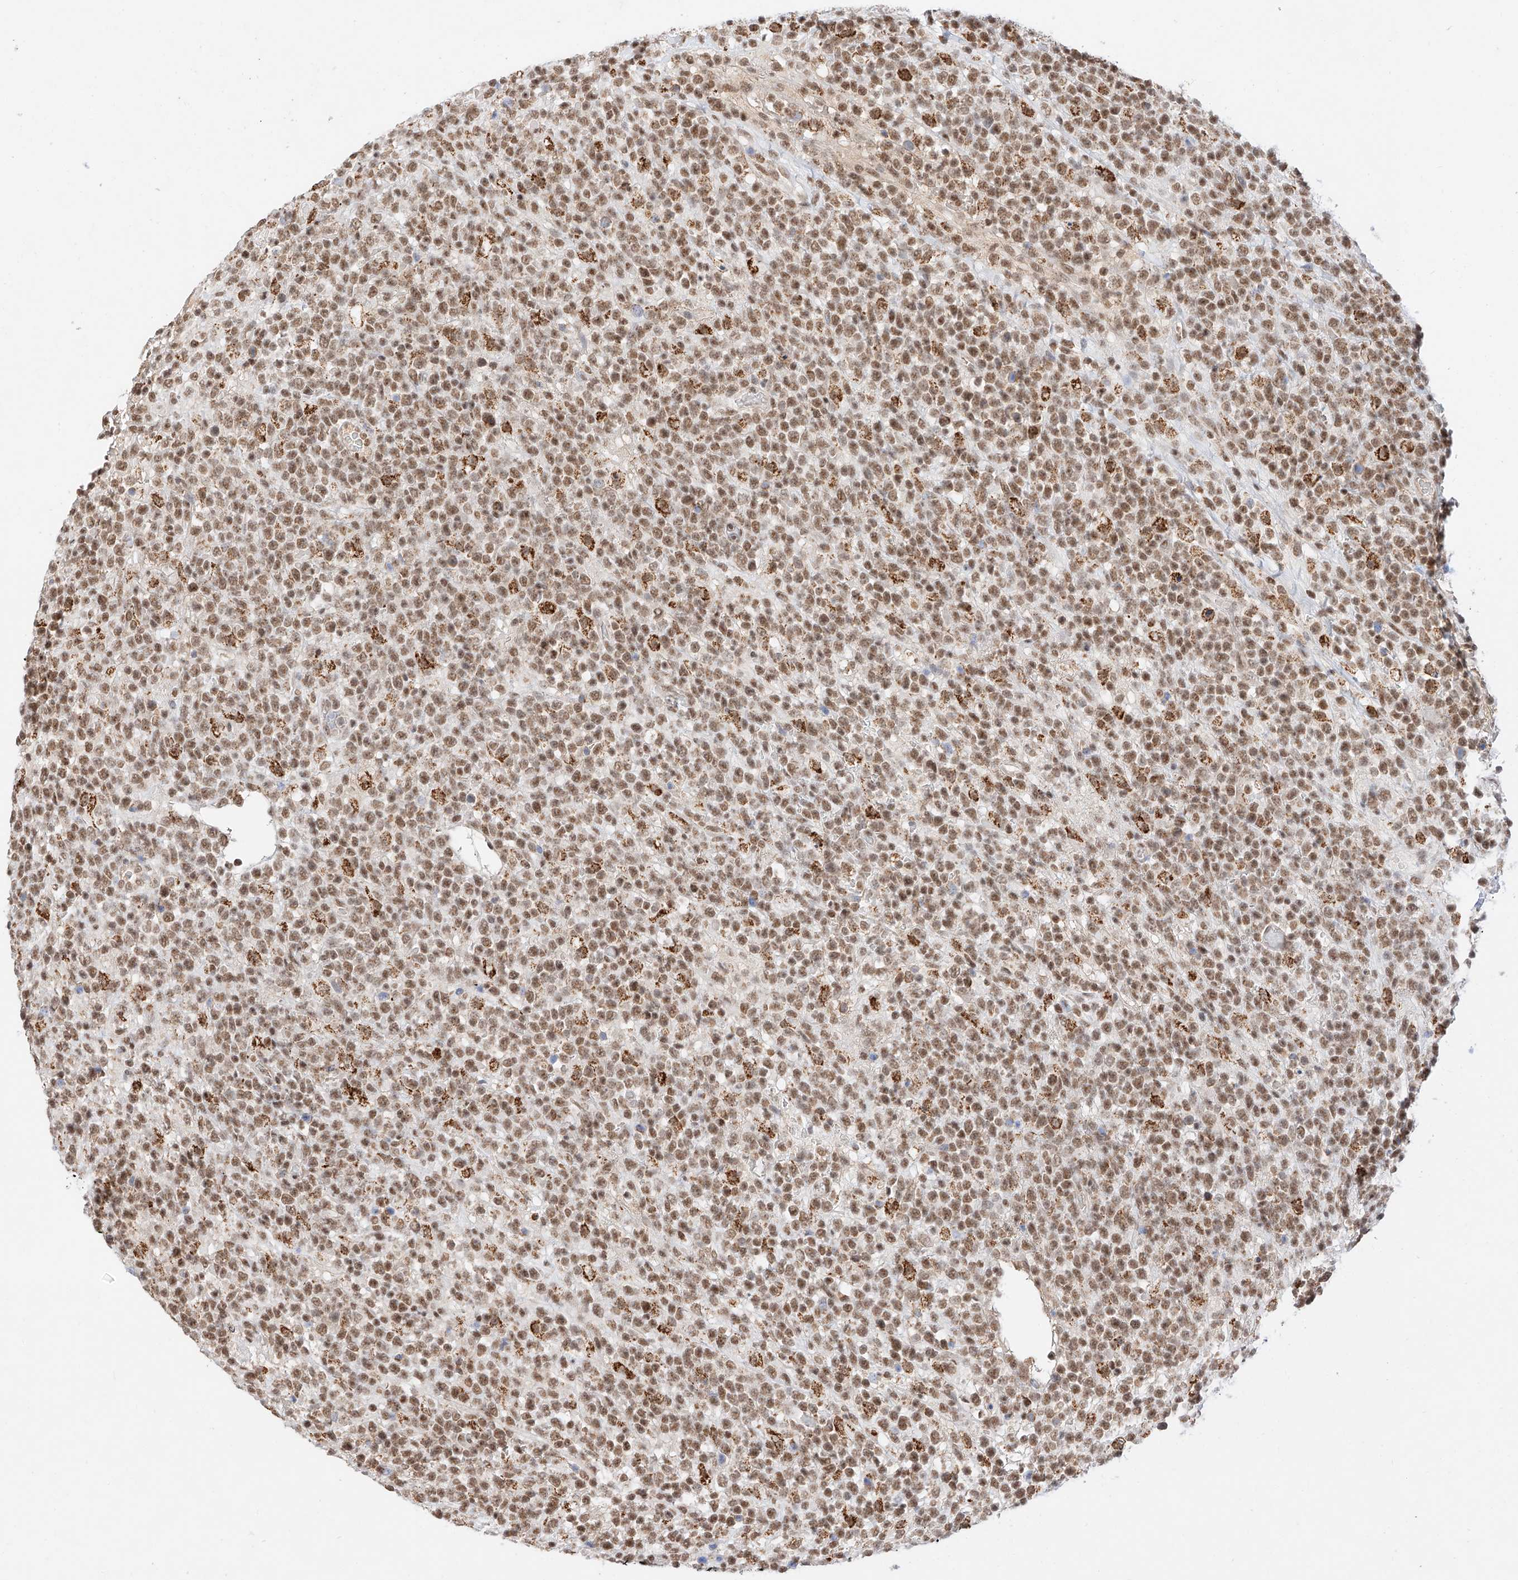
{"staining": {"intensity": "moderate", "quantity": ">75%", "location": "nuclear"}, "tissue": "lymphoma", "cell_type": "Tumor cells", "image_type": "cancer", "snomed": [{"axis": "morphology", "description": "Malignant lymphoma, non-Hodgkin's type, High grade"}, {"axis": "topography", "description": "Colon"}], "caption": "Lymphoma was stained to show a protein in brown. There is medium levels of moderate nuclear staining in approximately >75% of tumor cells. The staining was performed using DAB (3,3'-diaminobenzidine), with brown indicating positive protein expression. Nuclei are stained blue with hematoxylin.", "gene": "NRF1", "patient": {"sex": "female", "age": 53}}